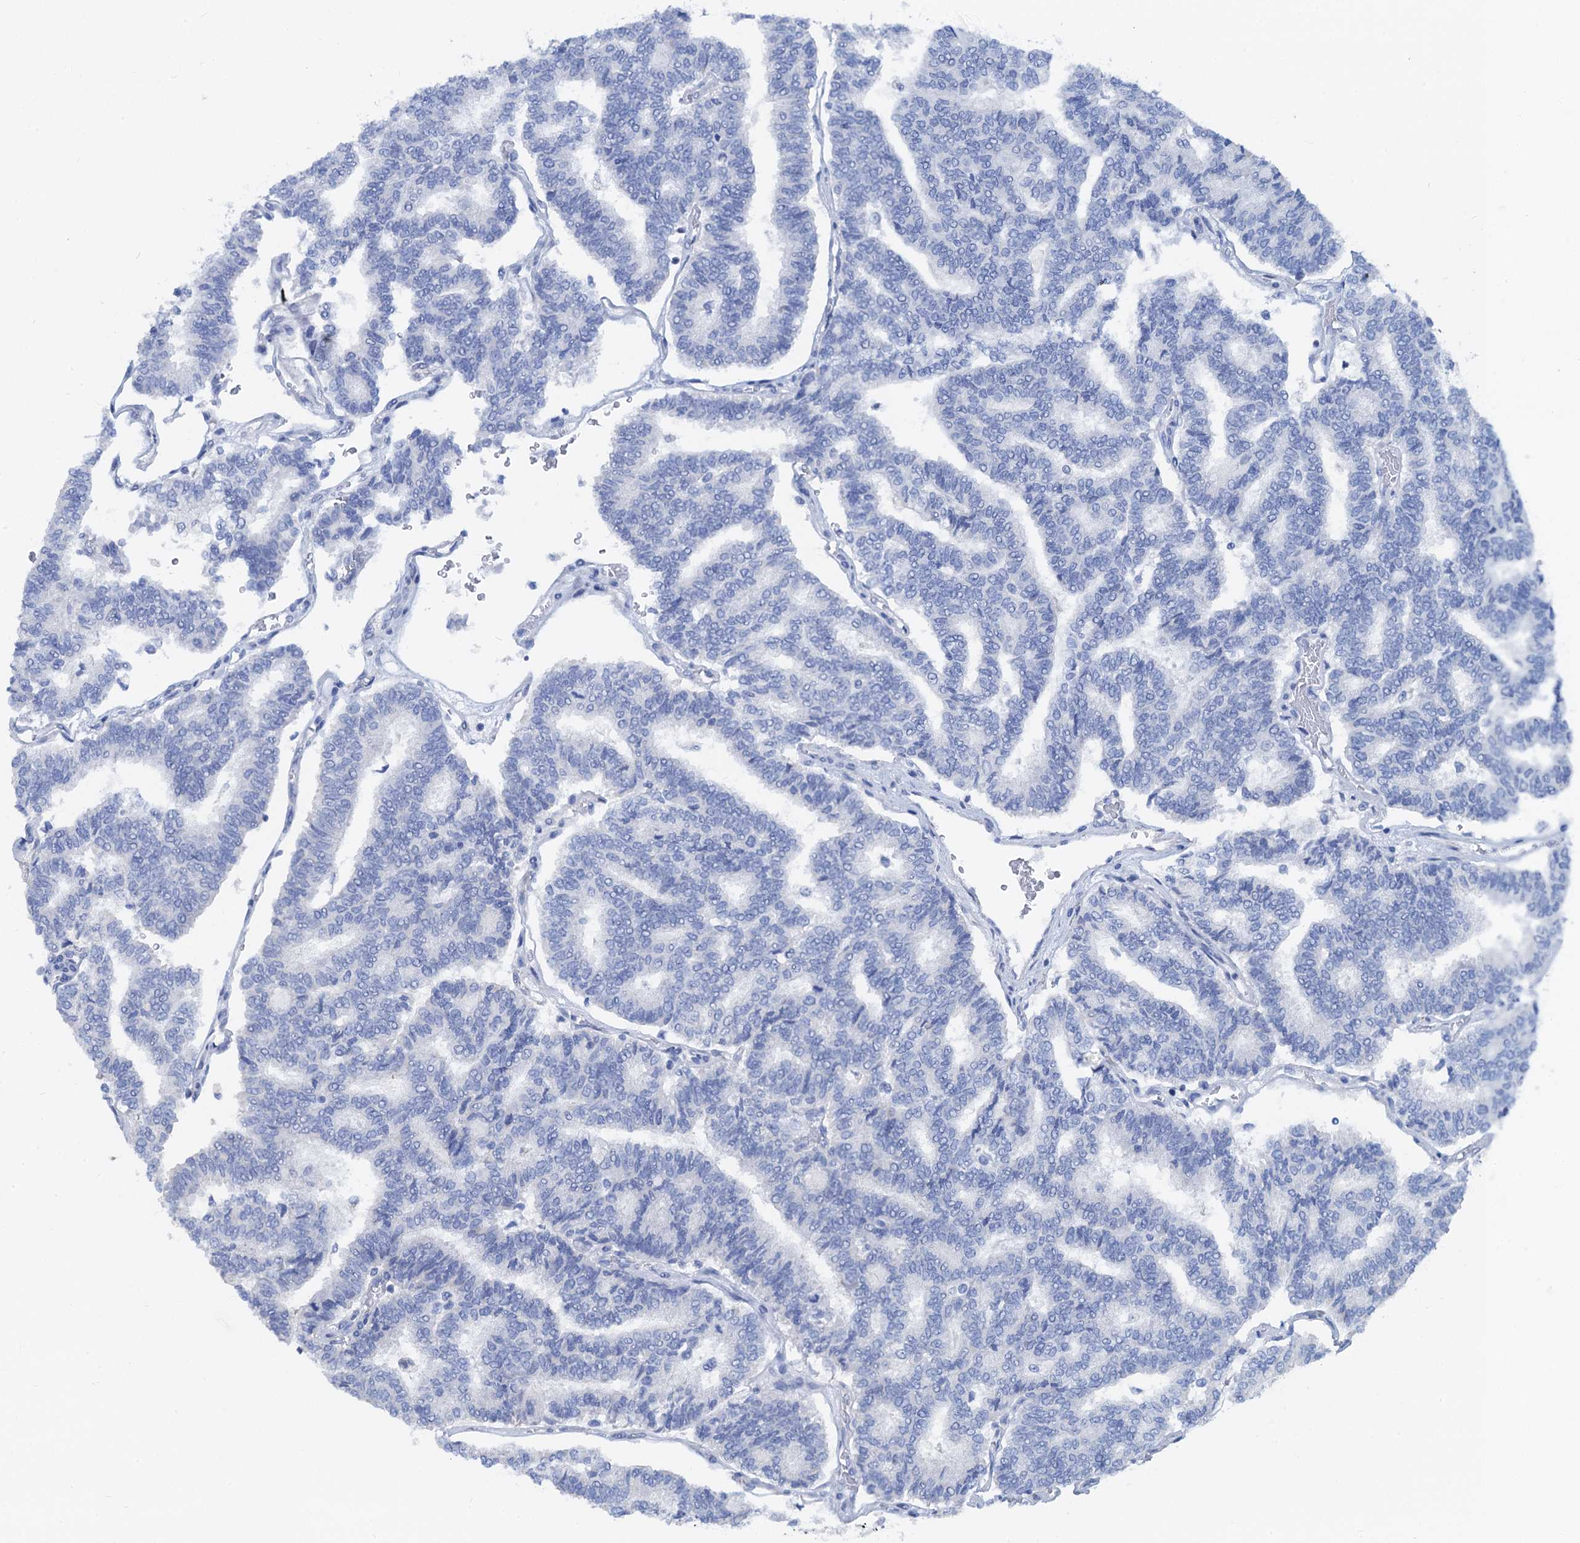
{"staining": {"intensity": "negative", "quantity": "none", "location": "none"}, "tissue": "thyroid cancer", "cell_type": "Tumor cells", "image_type": "cancer", "snomed": [{"axis": "morphology", "description": "Papillary adenocarcinoma, NOS"}, {"axis": "topography", "description": "Thyroid gland"}], "caption": "Tumor cells show no significant expression in thyroid cancer (papillary adenocarcinoma).", "gene": "RBP3", "patient": {"sex": "female", "age": 35}}